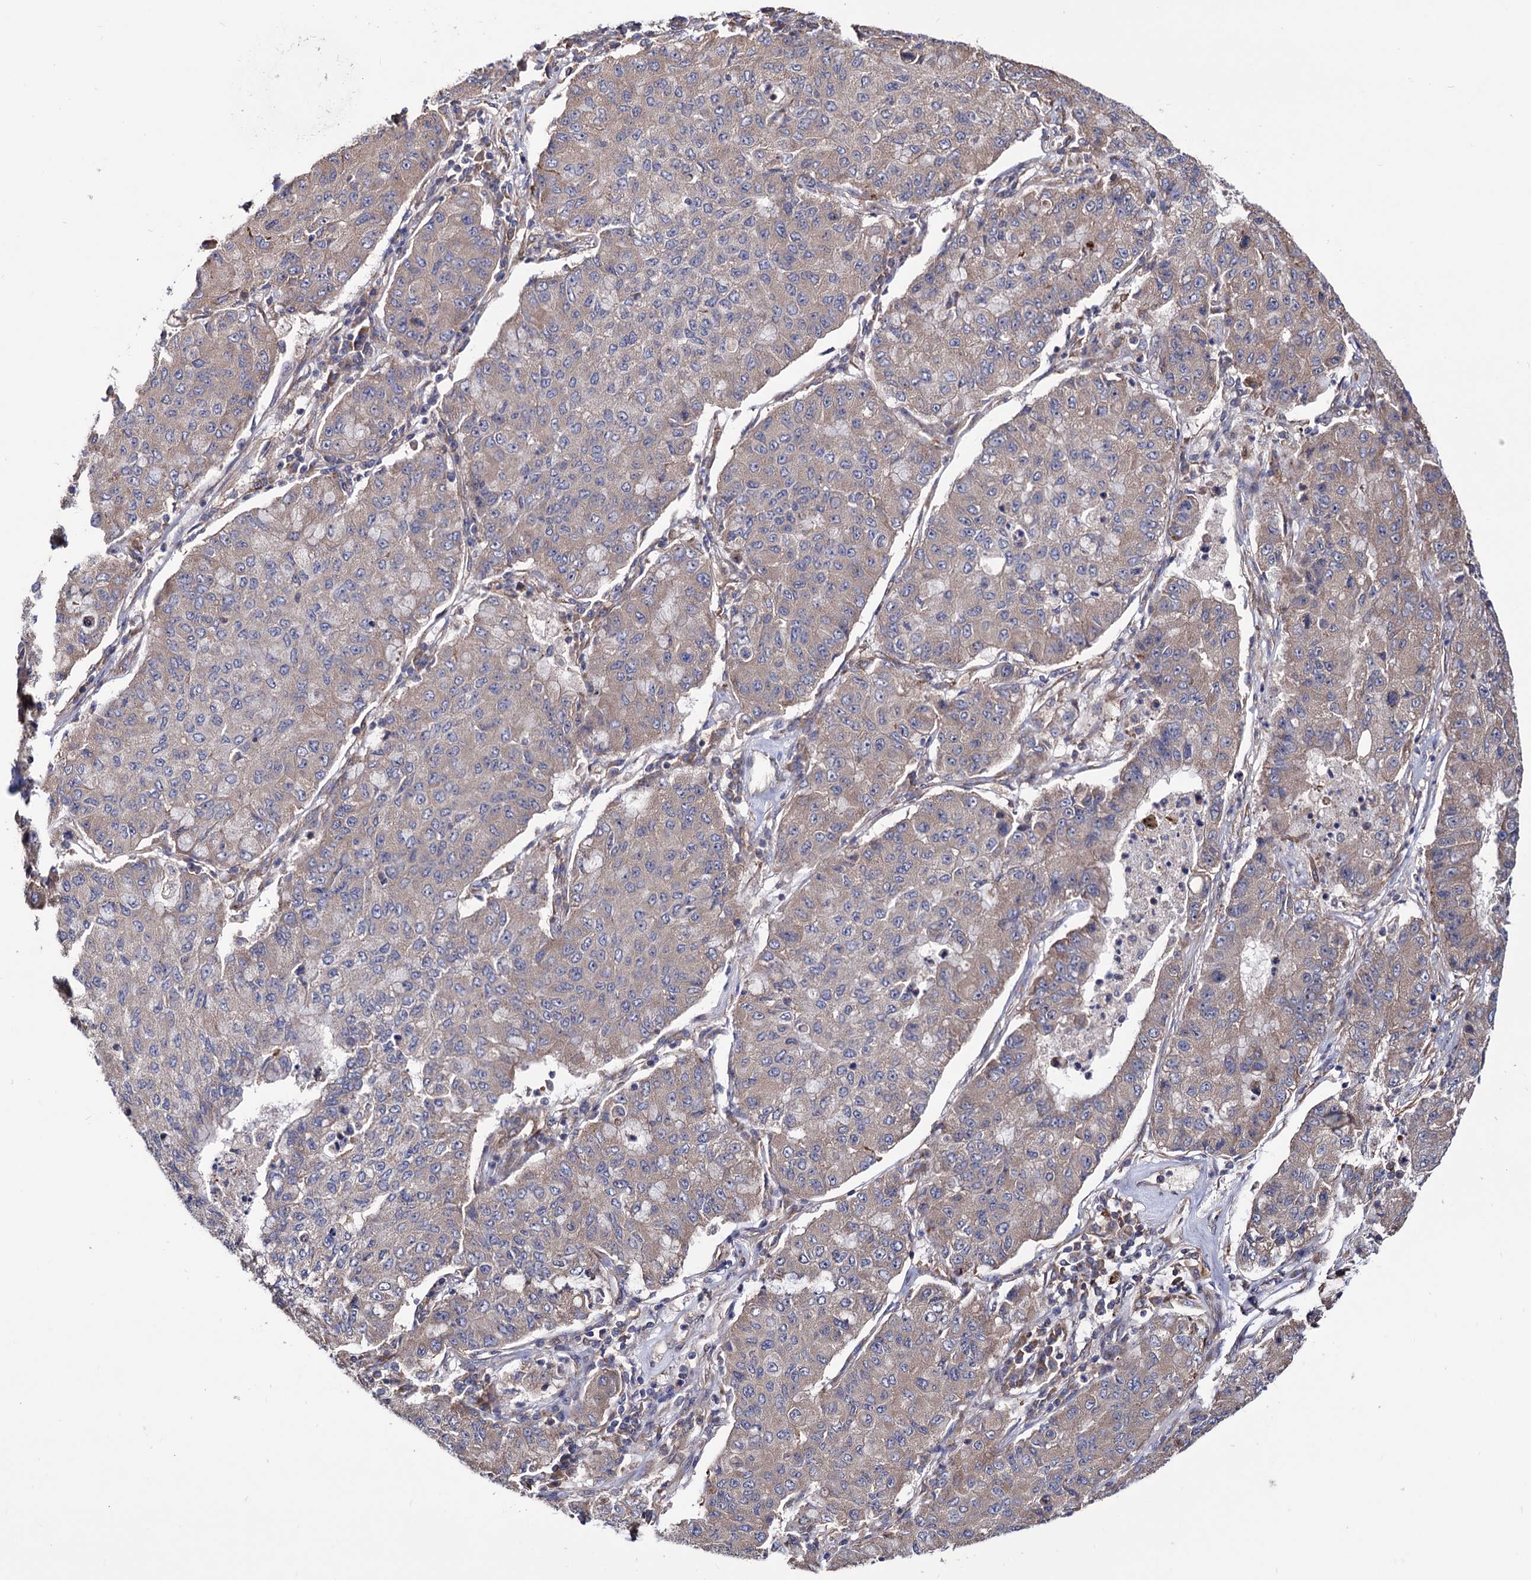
{"staining": {"intensity": "weak", "quantity": "<25%", "location": "cytoplasmic/membranous"}, "tissue": "lung cancer", "cell_type": "Tumor cells", "image_type": "cancer", "snomed": [{"axis": "morphology", "description": "Squamous cell carcinoma, NOS"}, {"axis": "topography", "description": "Lung"}], "caption": "Tumor cells are negative for protein expression in human lung squamous cell carcinoma.", "gene": "FERMT2", "patient": {"sex": "male", "age": 74}}